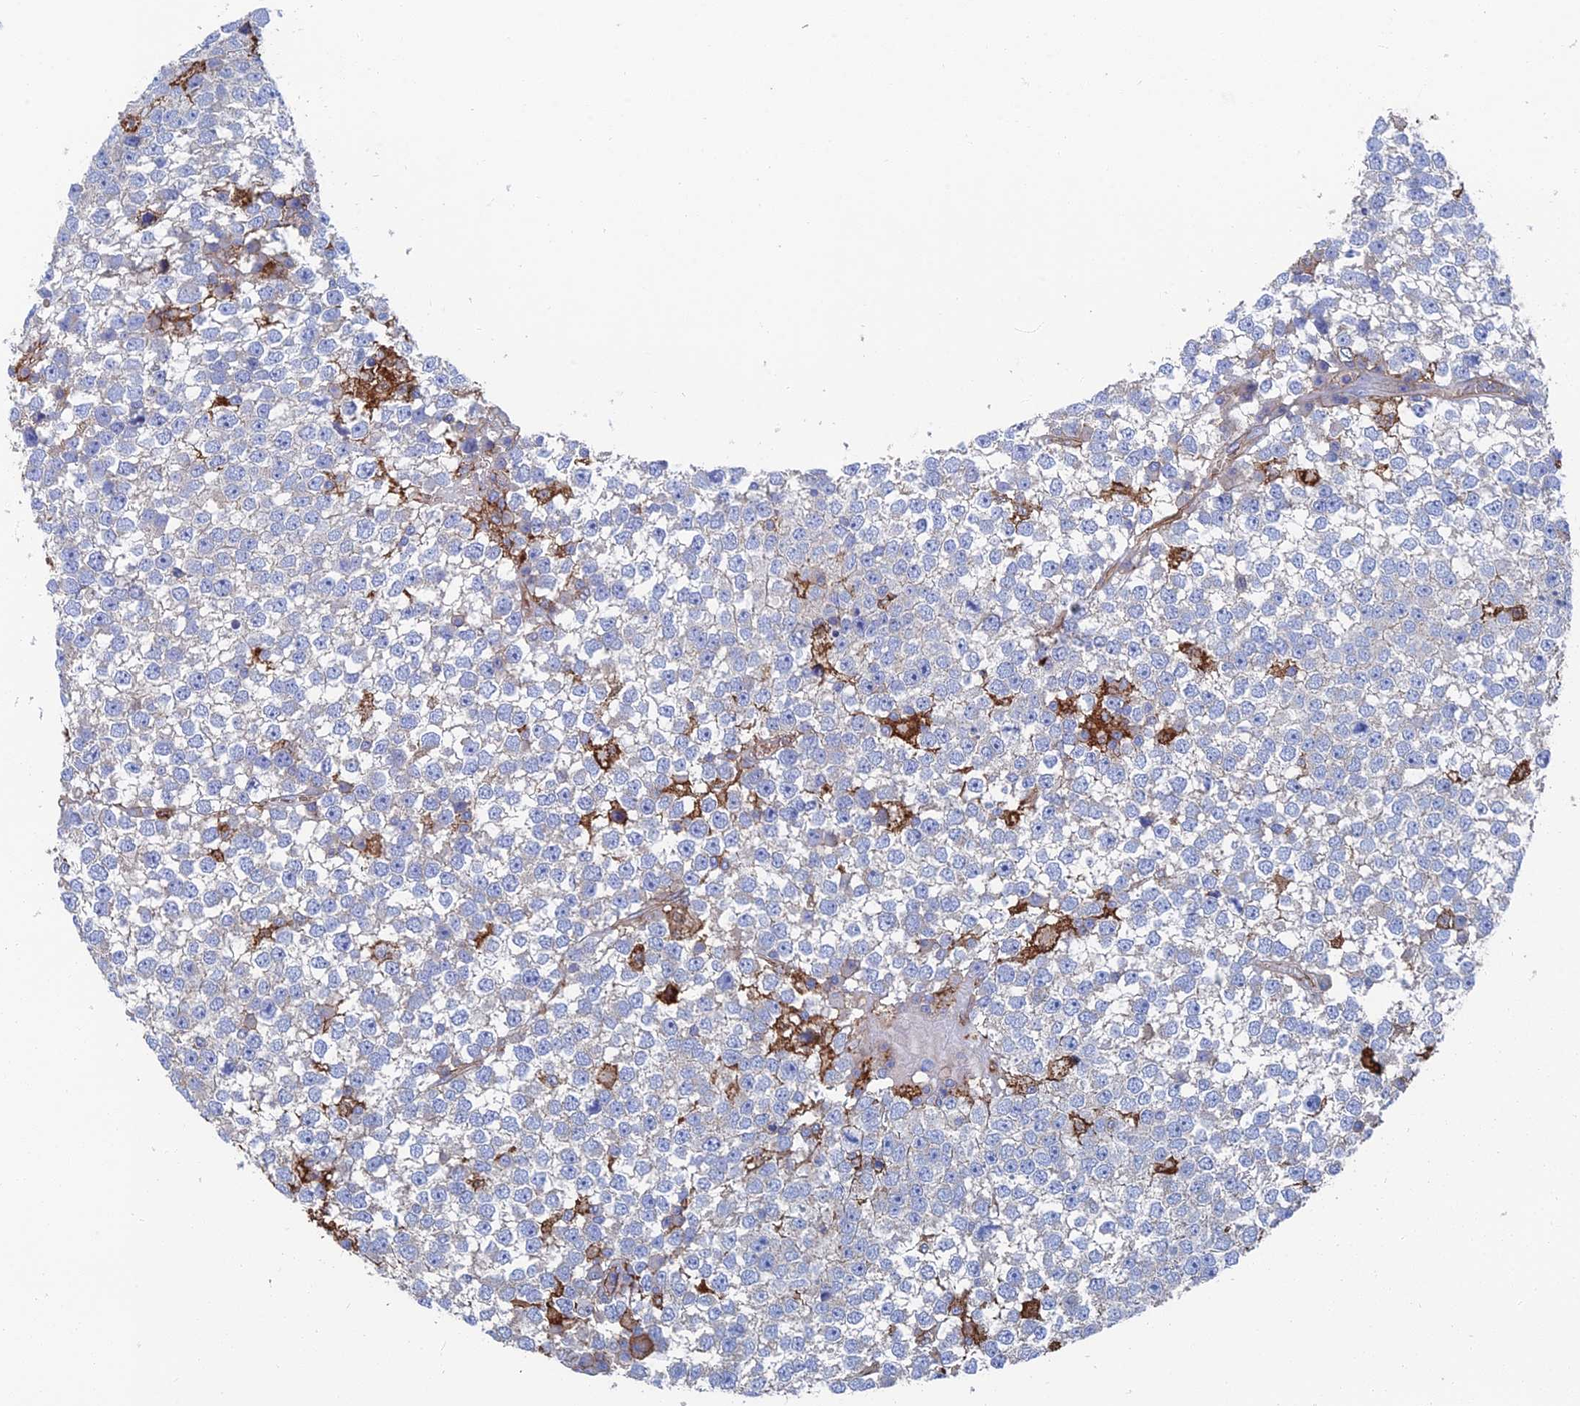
{"staining": {"intensity": "negative", "quantity": "none", "location": "none"}, "tissue": "testis cancer", "cell_type": "Tumor cells", "image_type": "cancer", "snomed": [{"axis": "morphology", "description": "Seminoma, NOS"}, {"axis": "topography", "description": "Testis"}], "caption": "The image shows no staining of tumor cells in seminoma (testis). Brightfield microscopy of immunohistochemistry stained with DAB (3,3'-diaminobenzidine) (brown) and hematoxylin (blue), captured at high magnification.", "gene": "SNX11", "patient": {"sex": "male", "age": 65}}